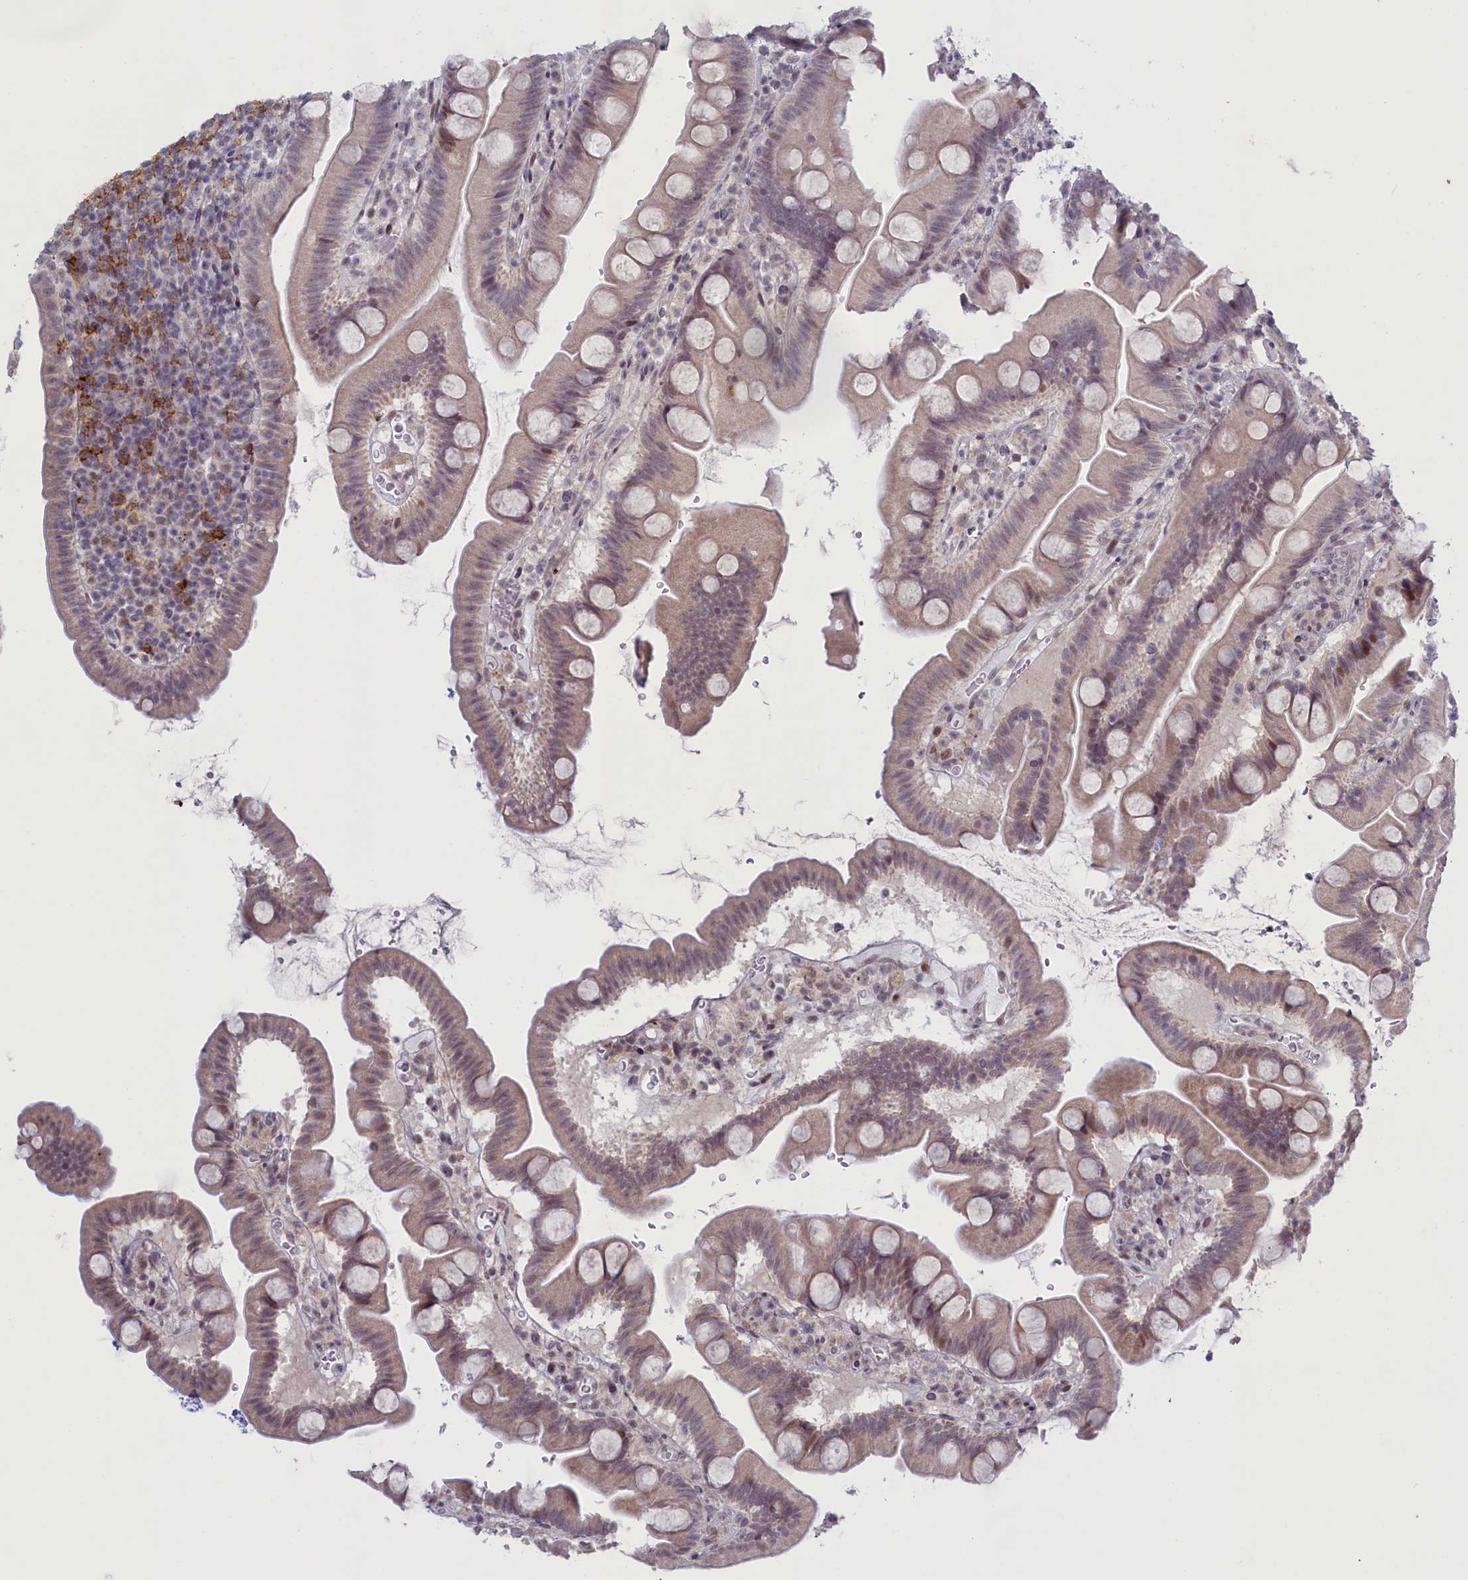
{"staining": {"intensity": "moderate", "quantity": "<25%", "location": "nuclear"}, "tissue": "small intestine", "cell_type": "Glandular cells", "image_type": "normal", "snomed": [{"axis": "morphology", "description": "Normal tissue, NOS"}, {"axis": "topography", "description": "Small intestine"}], "caption": "This histopathology image demonstrates immunohistochemistry (IHC) staining of unremarkable small intestine, with low moderate nuclear staining in about <25% of glandular cells.", "gene": "ATF7IP2", "patient": {"sex": "female", "age": 68}}